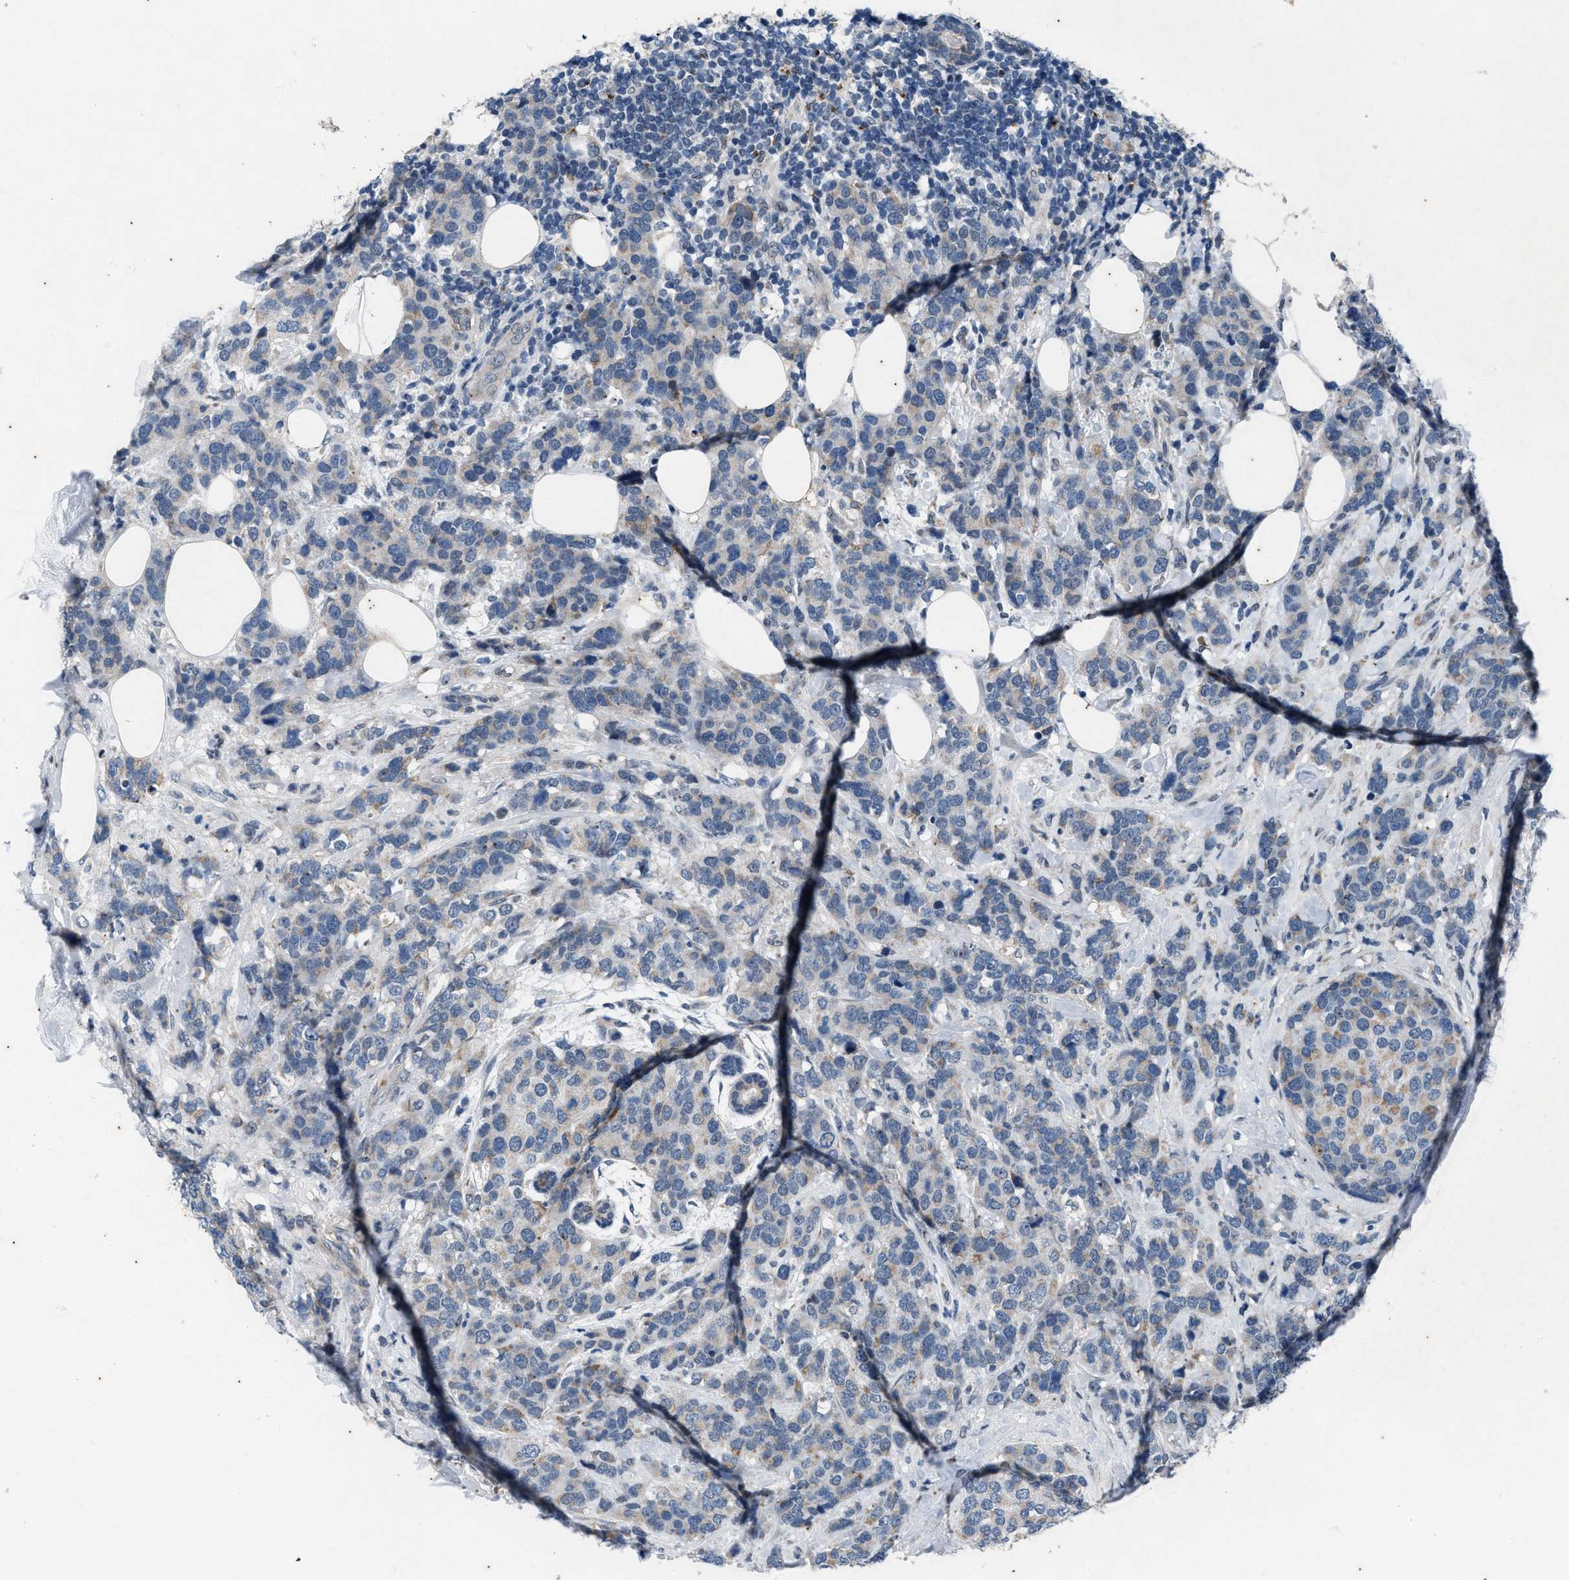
{"staining": {"intensity": "weak", "quantity": "<25%", "location": "cytoplasmic/membranous"}, "tissue": "breast cancer", "cell_type": "Tumor cells", "image_type": "cancer", "snomed": [{"axis": "morphology", "description": "Lobular carcinoma"}, {"axis": "topography", "description": "Breast"}], "caption": "This is an immunohistochemistry (IHC) micrograph of human breast lobular carcinoma. There is no staining in tumor cells.", "gene": "KIF24", "patient": {"sex": "female", "age": 59}}